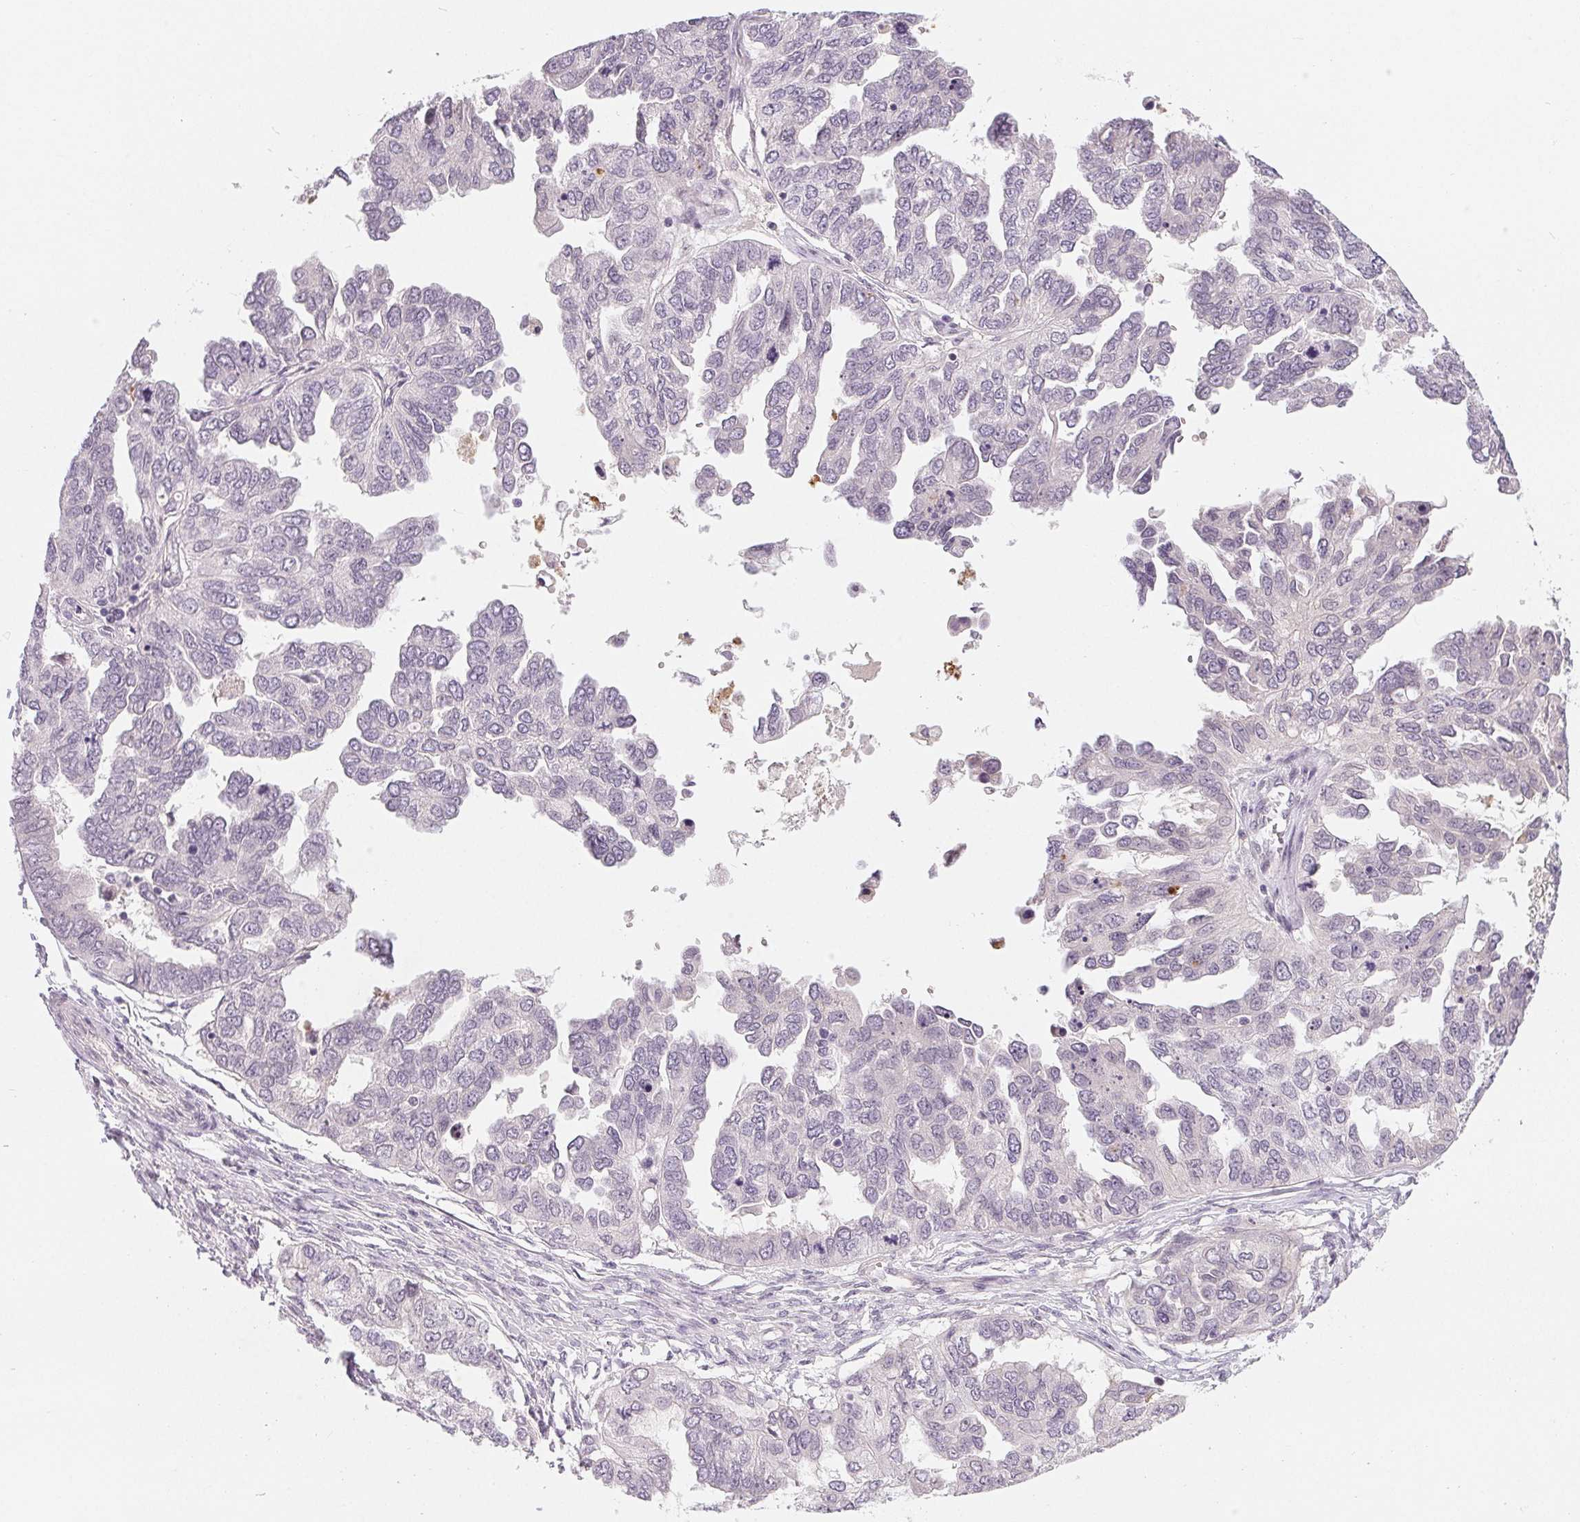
{"staining": {"intensity": "negative", "quantity": "none", "location": "none"}, "tissue": "ovarian cancer", "cell_type": "Tumor cells", "image_type": "cancer", "snomed": [{"axis": "morphology", "description": "Cystadenocarcinoma, serous, NOS"}, {"axis": "topography", "description": "Ovary"}], "caption": "Immunohistochemical staining of ovarian serous cystadenocarcinoma exhibits no significant expression in tumor cells.", "gene": "CFC1", "patient": {"sex": "female", "age": 53}}